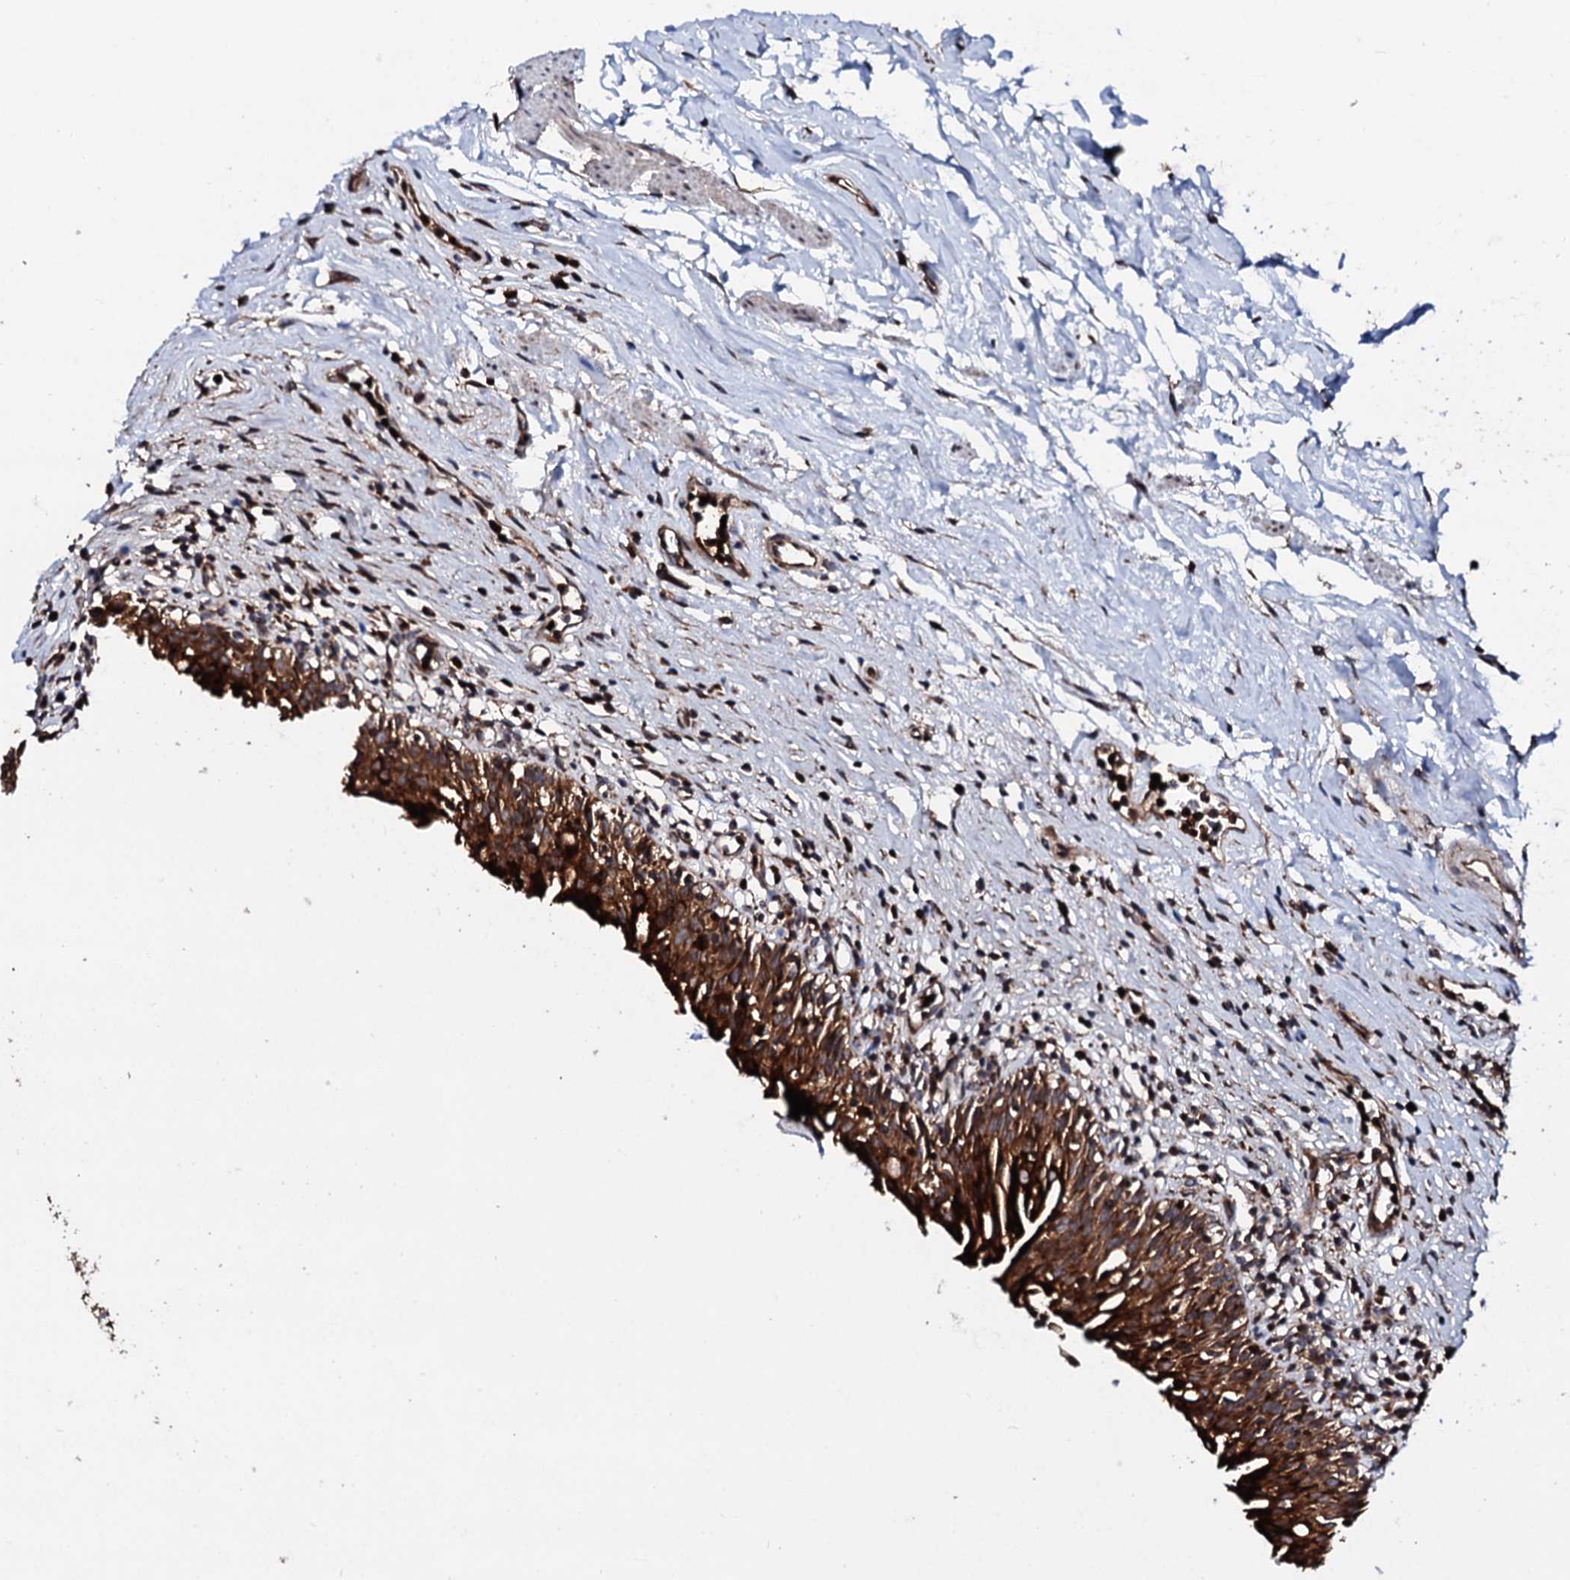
{"staining": {"intensity": "strong", "quantity": ">75%", "location": "cytoplasmic/membranous"}, "tissue": "urinary bladder", "cell_type": "Urothelial cells", "image_type": "normal", "snomed": [{"axis": "morphology", "description": "Normal tissue, NOS"}, {"axis": "morphology", "description": "Inflammation, NOS"}, {"axis": "topography", "description": "Urinary bladder"}], "caption": "Urothelial cells display high levels of strong cytoplasmic/membranous staining in about >75% of cells in normal human urinary bladder.", "gene": "ENSG00000256591", "patient": {"sex": "male", "age": 63}}